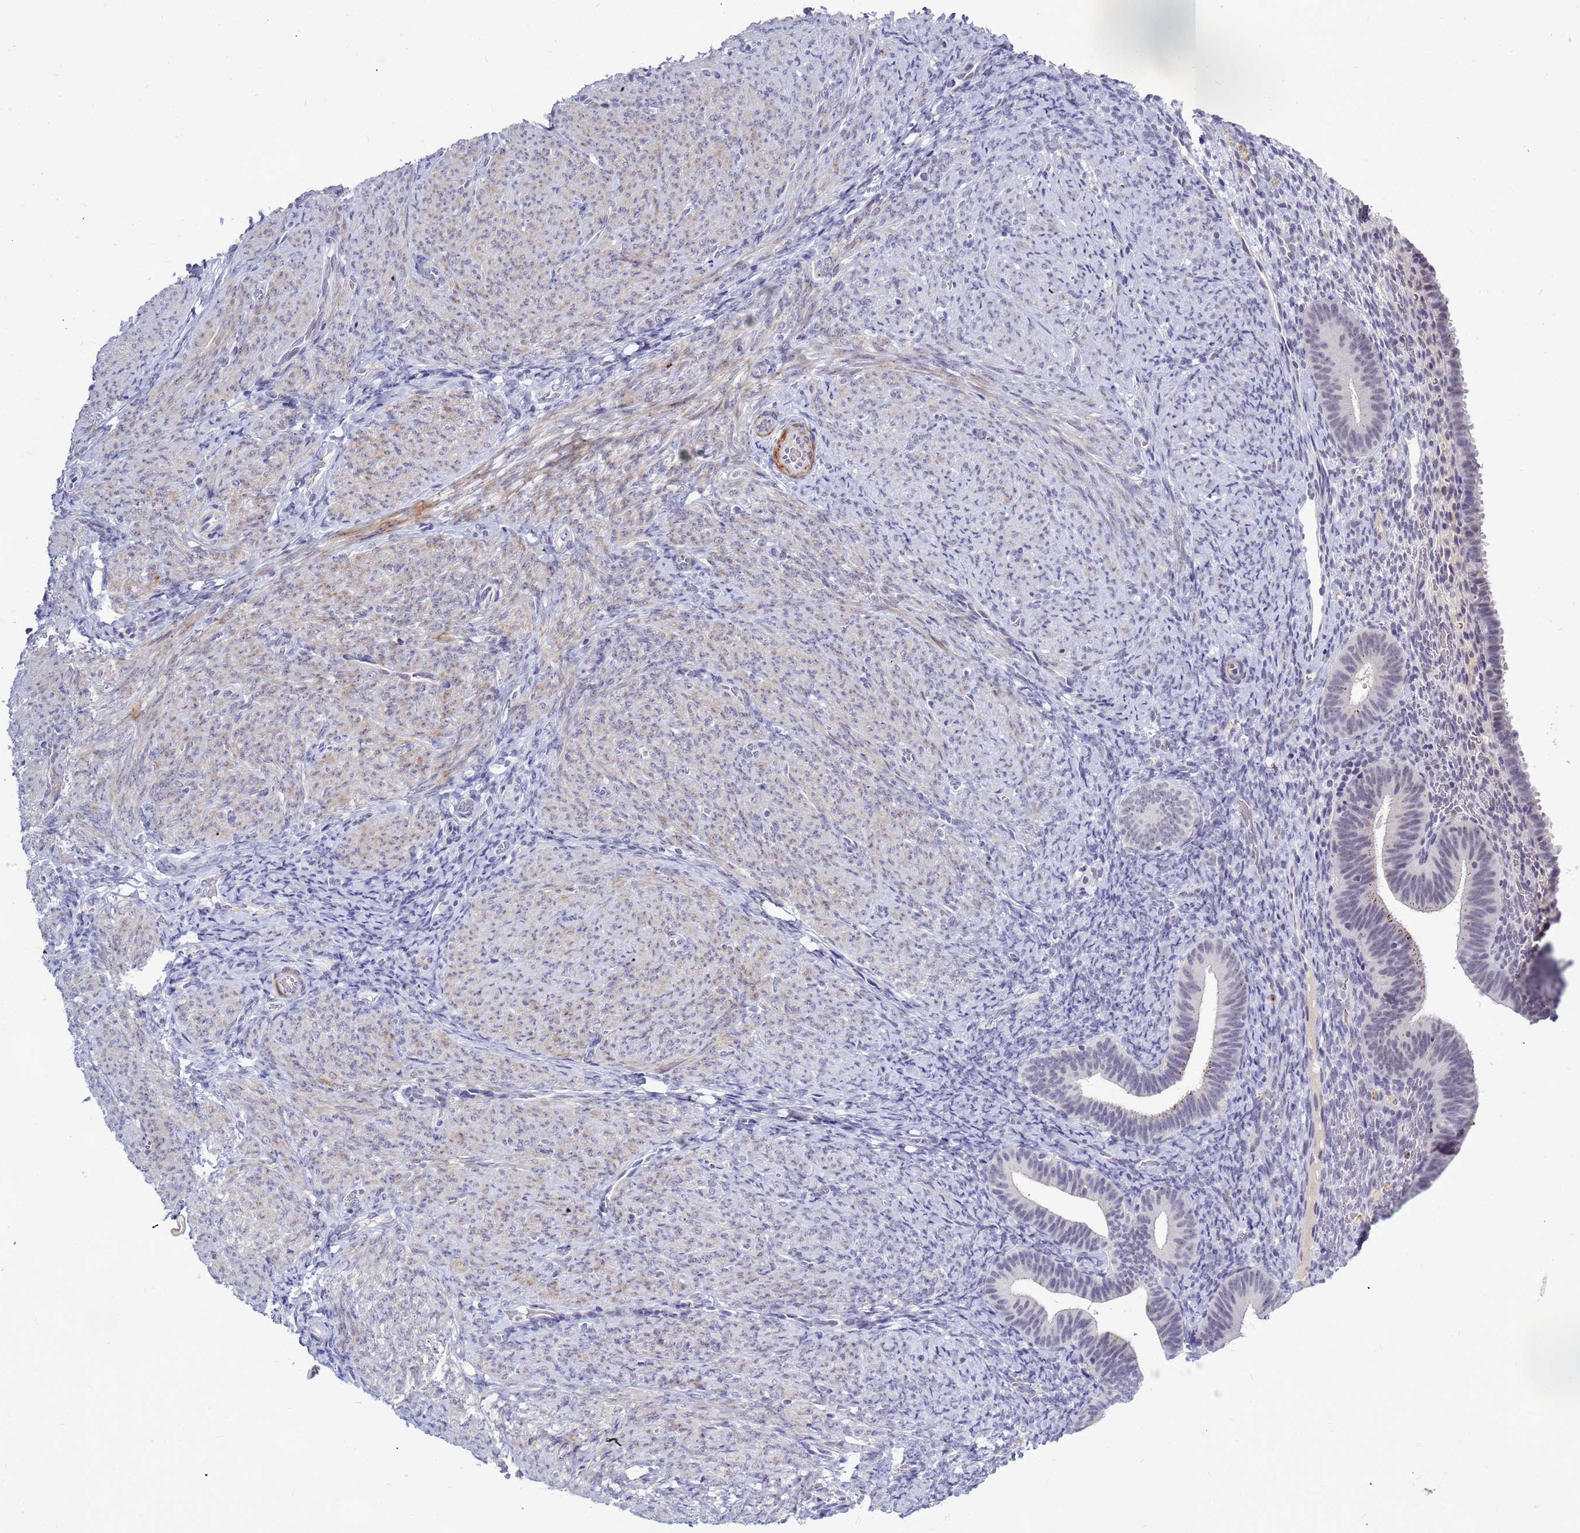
{"staining": {"intensity": "negative", "quantity": "none", "location": "none"}, "tissue": "endometrium", "cell_type": "Cells in endometrial stroma", "image_type": "normal", "snomed": [{"axis": "morphology", "description": "Normal tissue, NOS"}, {"axis": "topography", "description": "Endometrium"}], "caption": "Immunohistochemistry (IHC) histopathology image of unremarkable endometrium: endometrium stained with DAB (3,3'-diaminobenzidine) shows no significant protein expression in cells in endometrial stroma.", "gene": "CXorf65", "patient": {"sex": "female", "age": 65}}